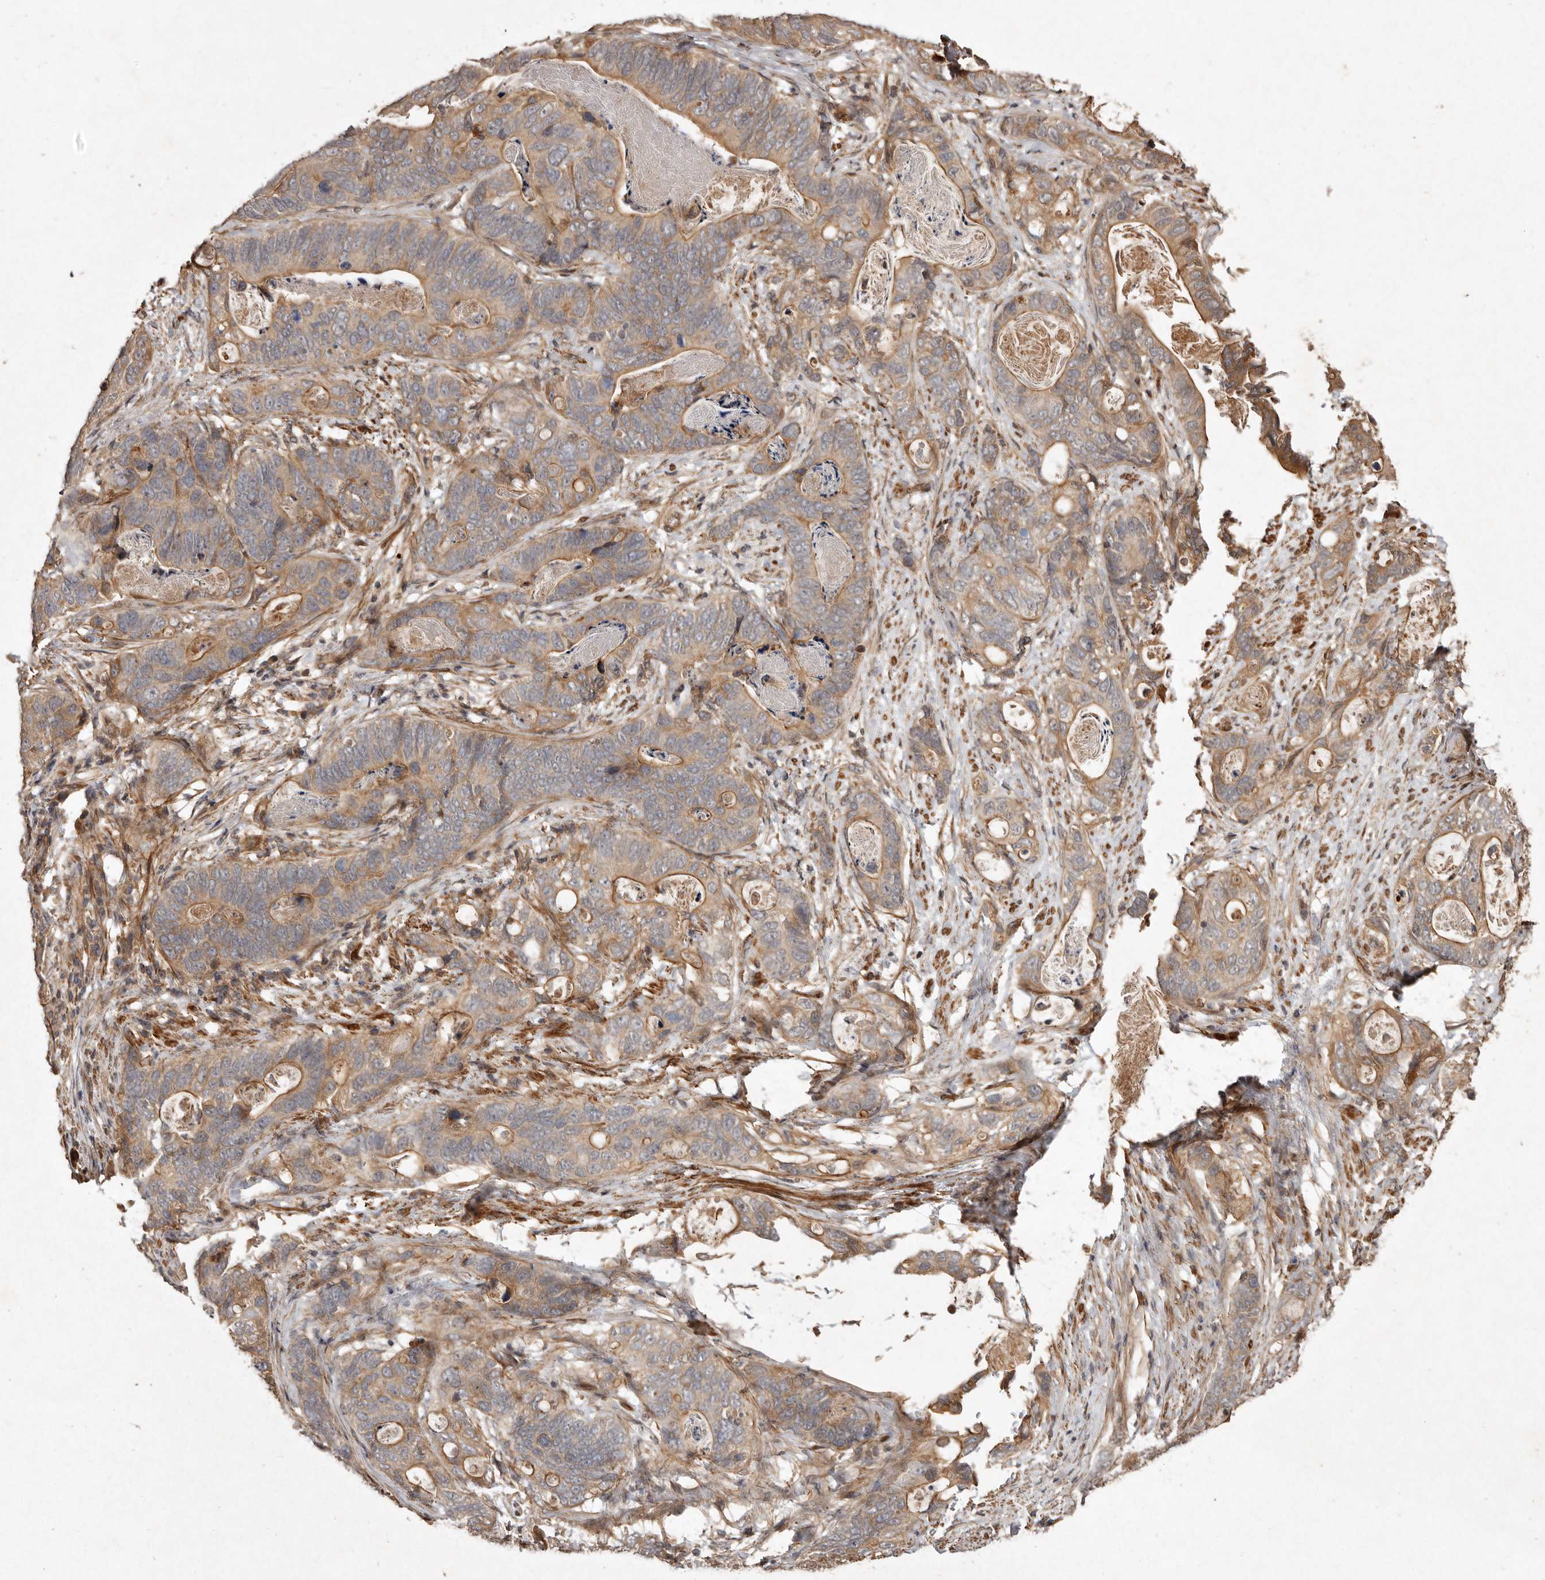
{"staining": {"intensity": "moderate", "quantity": ">75%", "location": "cytoplasmic/membranous"}, "tissue": "stomach cancer", "cell_type": "Tumor cells", "image_type": "cancer", "snomed": [{"axis": "morphology", "description": "Normal tissue, NOS"}, {"axis": "morphology", "description": "Adenocarcinoma, NOS"}, {"axis": "topography", "description": "Stomach"}], "caption": "Human stomach cancer stained with a protein marker exhibits moderate staining in tumor cells.", "gene": "SEMA3A", "patient": {"sex": "female", "age": 89}}